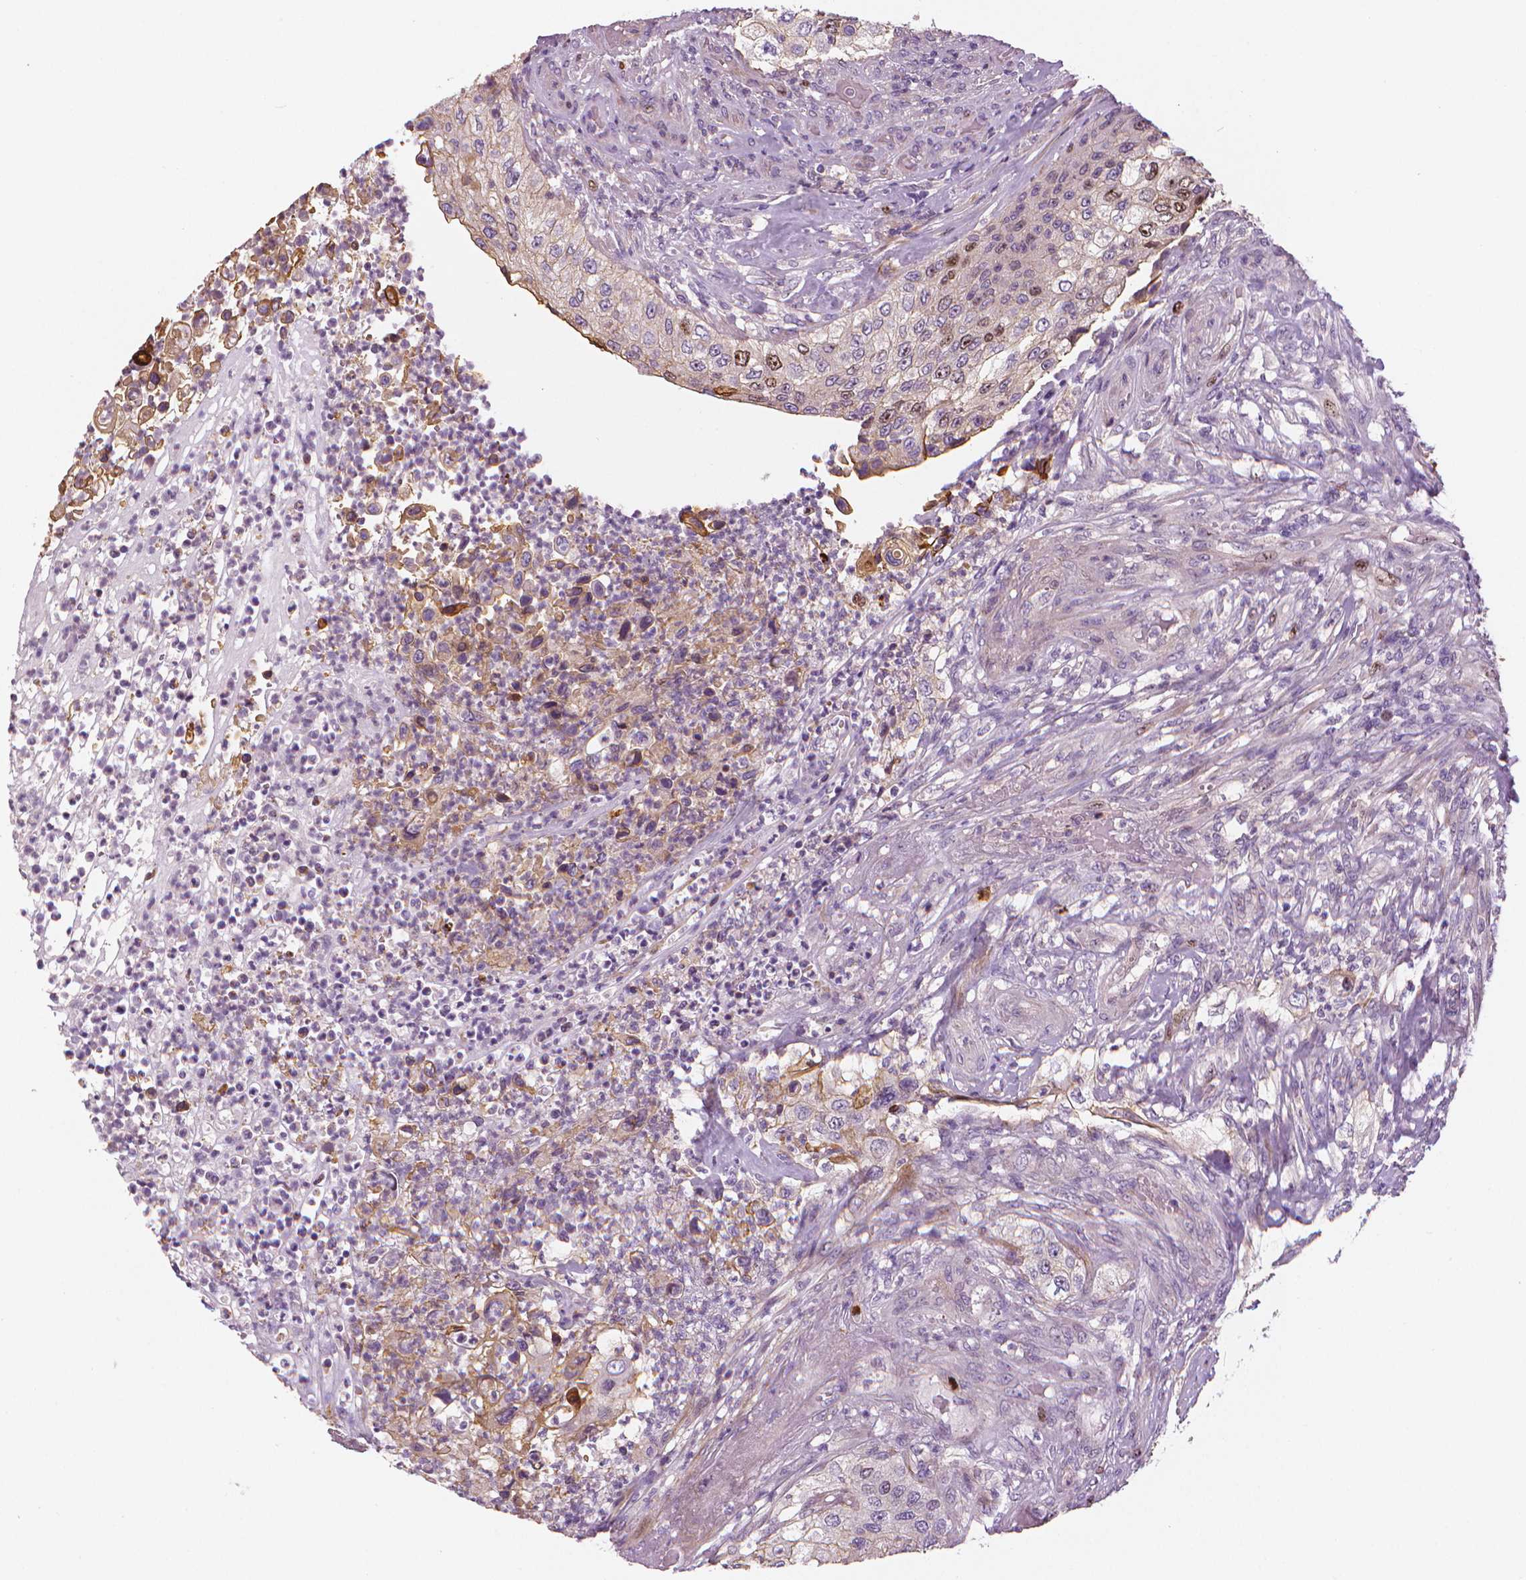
{"staining": {"intensity": "moderate", "quantity": "<25%", "location": "nuclear"}, "tissue": "urothelial cancer", "cell_type": "Tumor cells", "image_type": "cancer", "snomed": [{"axis": "morphology", "description": "Urothelial carcinoma, High grade"}, {"axis": "topography", "description": "Urinary bladder"}], "caption": "High-grade urothelial carcinoma stained with DAB immunohistochemistry displays low levels of moderate nuclear staining in about <25% of tumor cells. The protein of interest is shown in brown color, while the nuclei are stained blue.", "gene": "MKI67", "patient": {"sex": "female", "age": 60}}